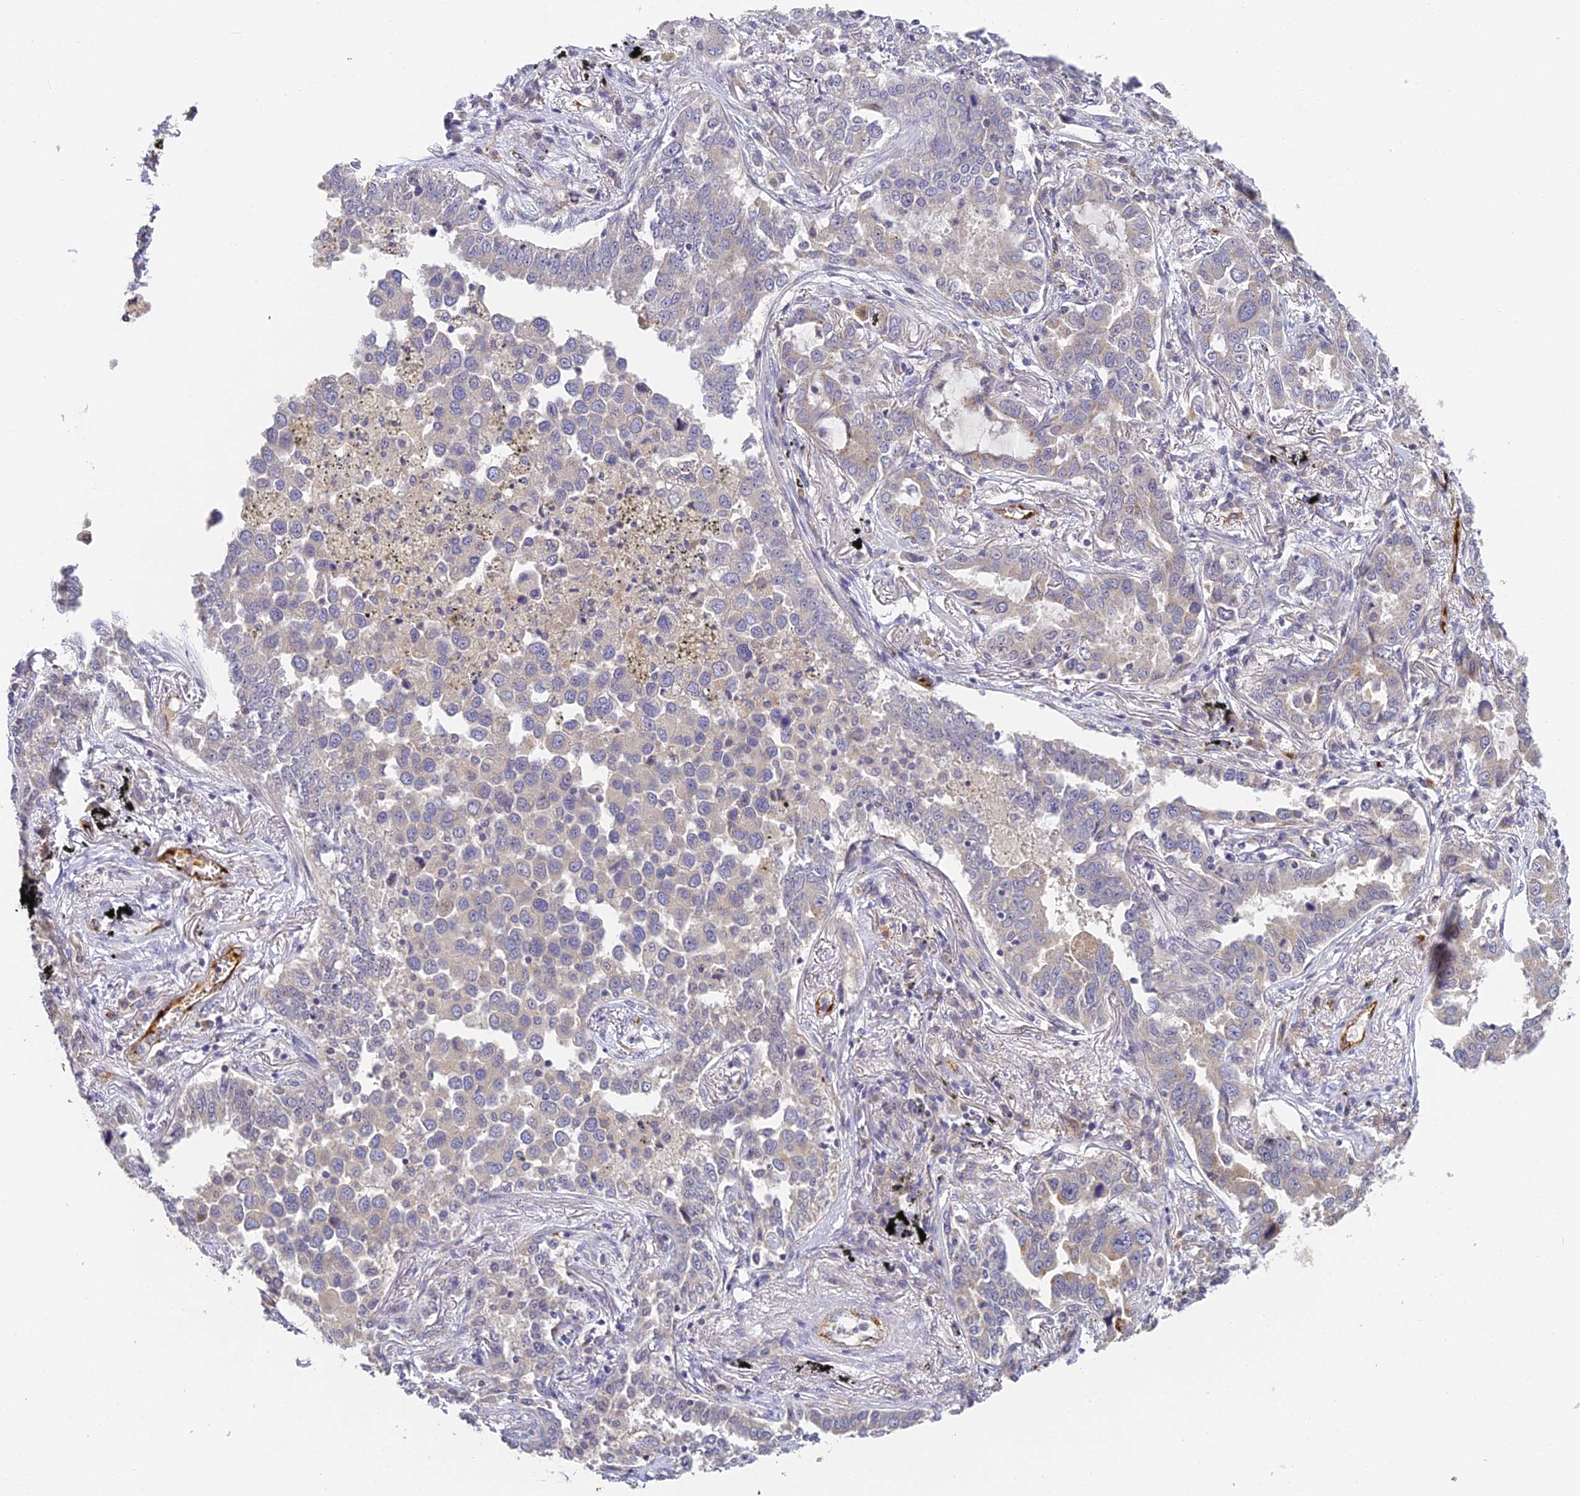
{"staining": {"intensity": "negative", "quantity": "none", "location": "none"}, "tissue": "lung cancer", "cell_type": "Tumor cells", "image_type": "cancer", "snomed": [{"axis": "morphology", "description": "Adenocarcinoma, NOS"}, {"axis": "topography", "description": "Lung"}], "caption": "Lung adenocarcinoma was stained to show a protein in brown. There is no significant staining in tumor cells.", "gene": "DNAAF10", "patient": {"sex": "male", "age": 67}}